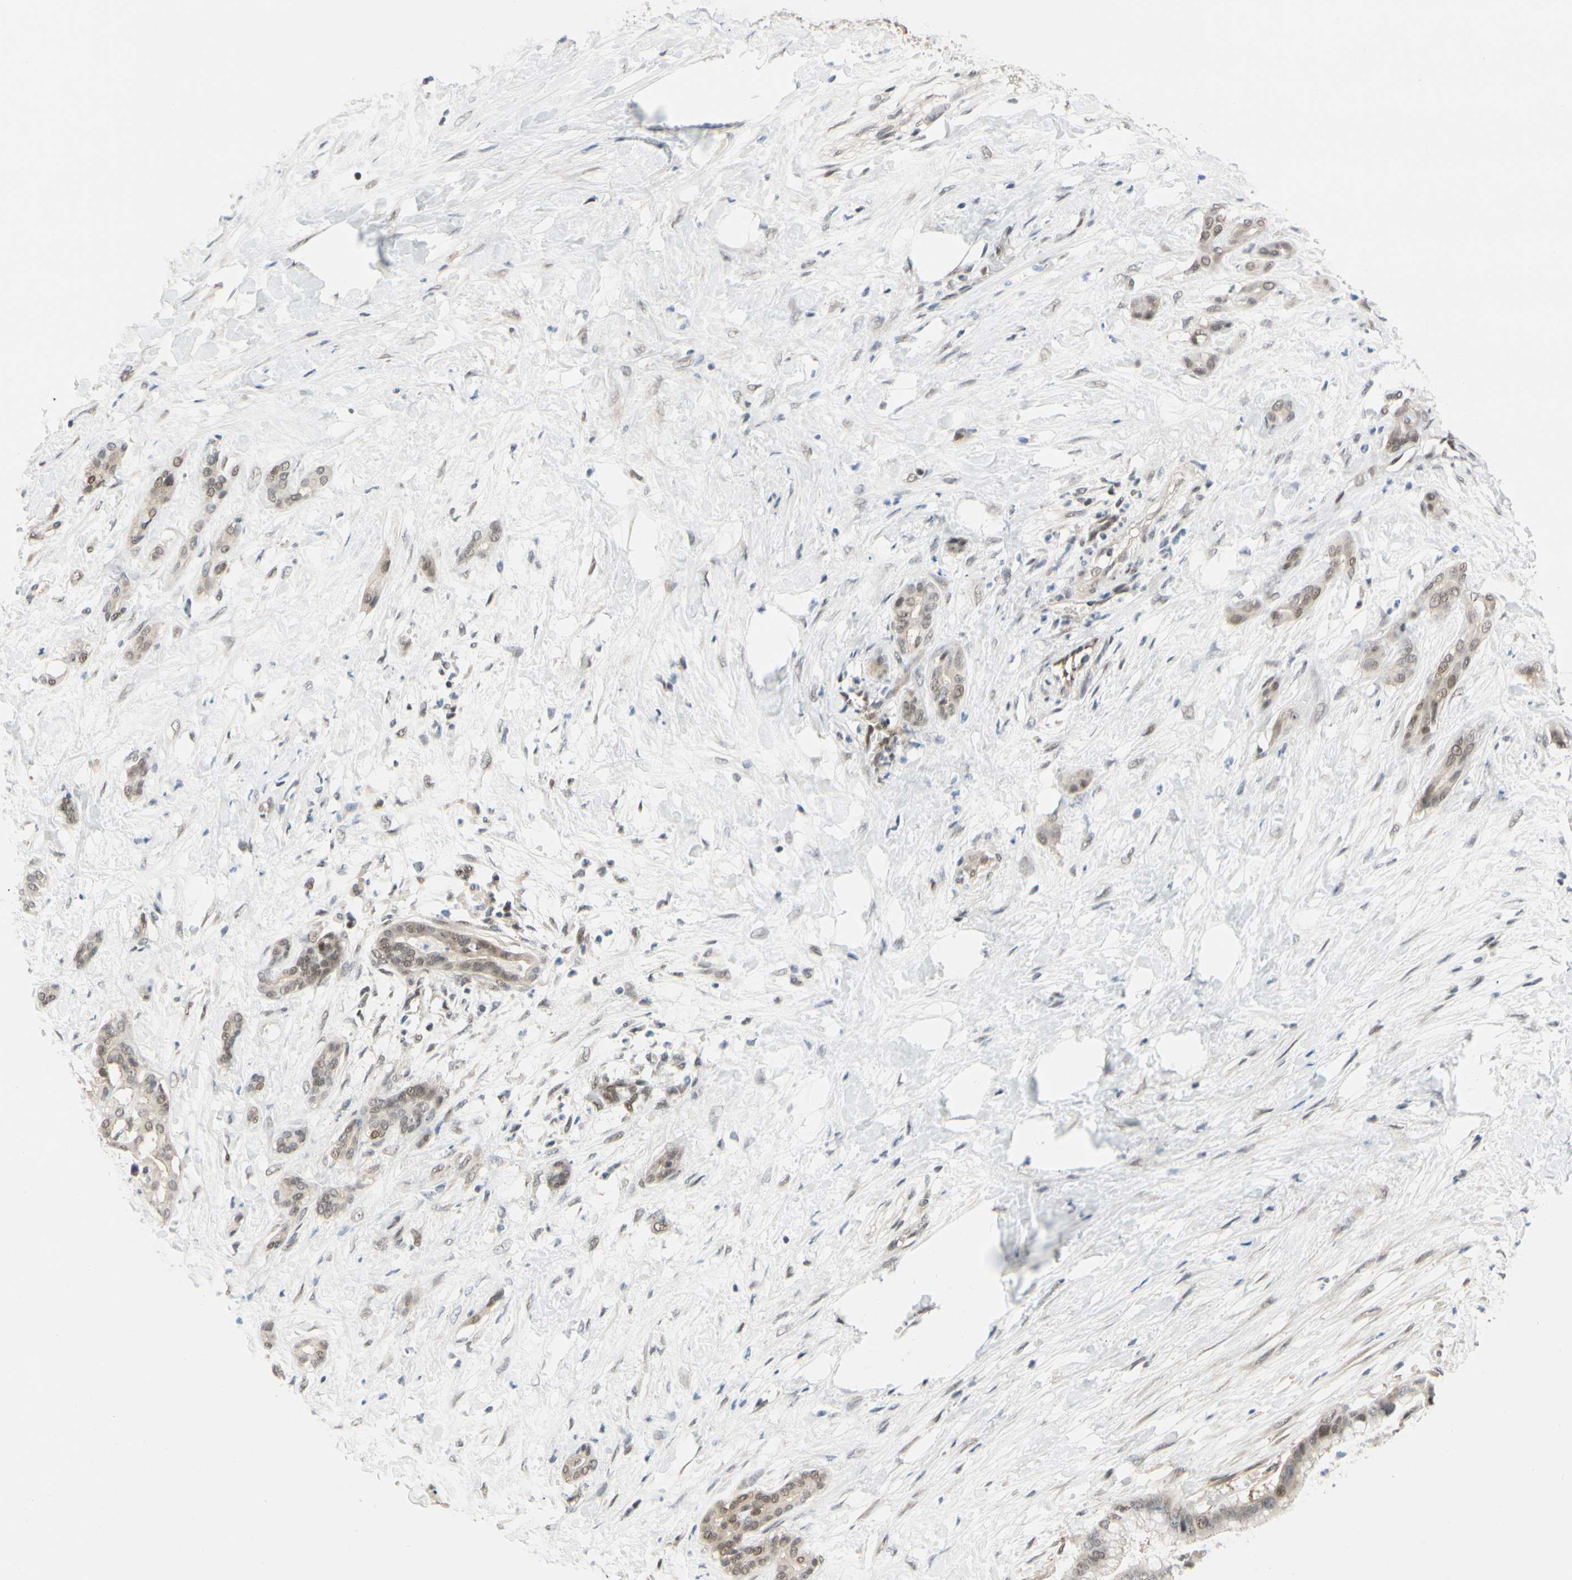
{"staining": {"intensity": "weak", "quantity": "25%-75%", "location": "nuclear"}, "tissue": "pancreatic cancer", "cell_type": "Tumor cells", "image_type": "cancer", "snomed": [{"axis": "morphology", "description": "Adenocarcinoma, NOS"}, {"axis": "topography", "description": "Pancreas"}], "caption": "Protein staining reveals weak nuclear positivity in approximately 25%-75% of tumor cells in adenocarcinoma (pancreatic). (Brightfield microscopy of DAB IHC at high magnification).", "gene": "TAF4", "patient": {"sex": "male", "age": 41}}